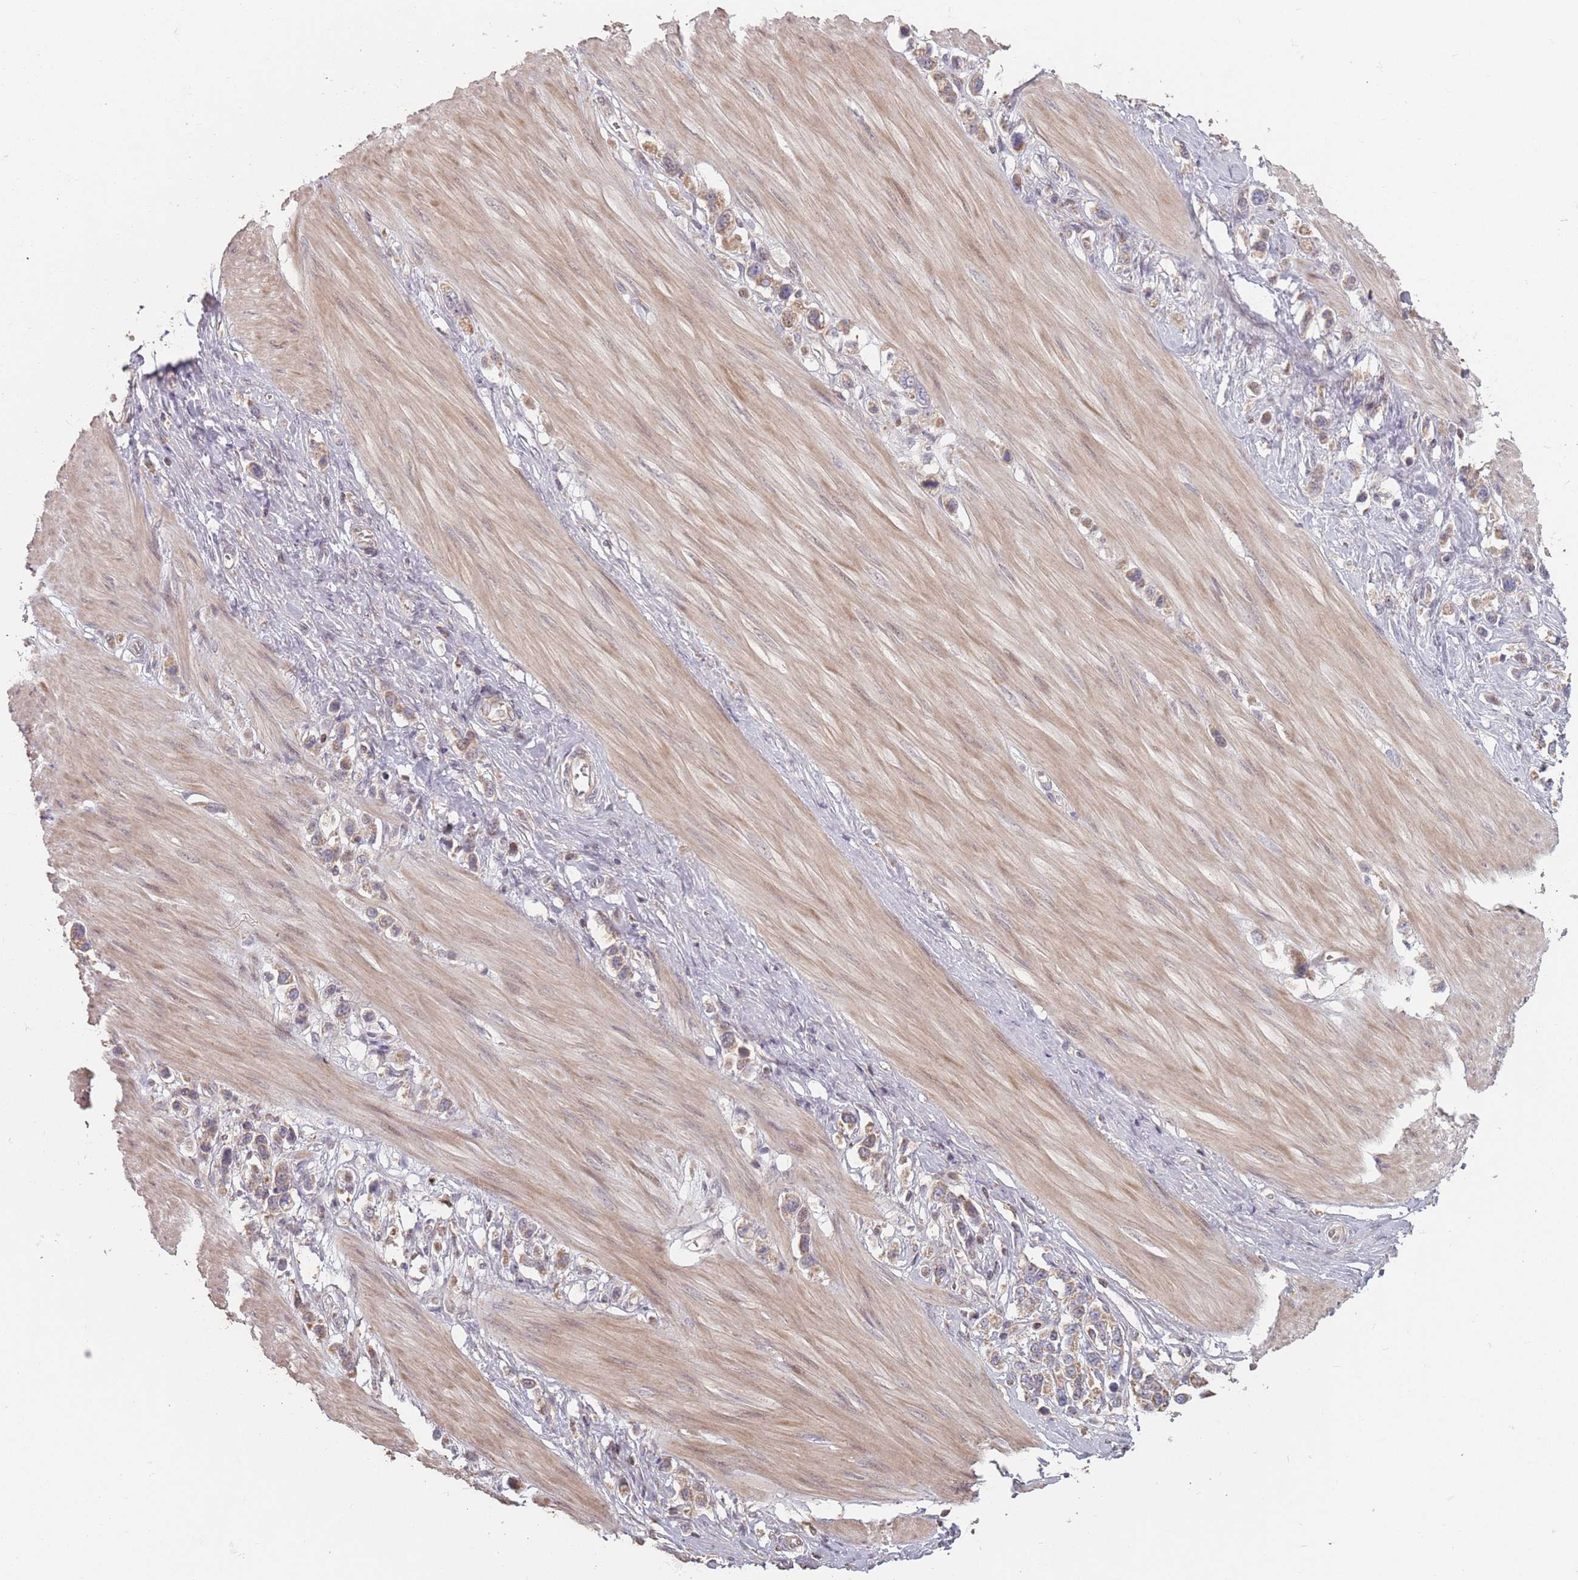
{"staining": {"intensity": "weak", "quantity": "25%-75%", "location": "cytoplasmic/membranous"}, "tissue": "stomach cancer", "cell_type": "Tumor cells", "image_type": "cancer", "snomed": [{"axis": "morphology", "description": "Adenocarcinoma, NOS"}, {"axis": "topography", "description": "Stomach"}], "caption": "This is a photomicrograph of immunohistochemistry (IHC) staining of stomach cancer (adenocarcinoma), which shows weak expression in the cytoplasmic/membranous of tumor cells.", "gene": "VPS52", "patient": {"sex": "female", "age": 65}}